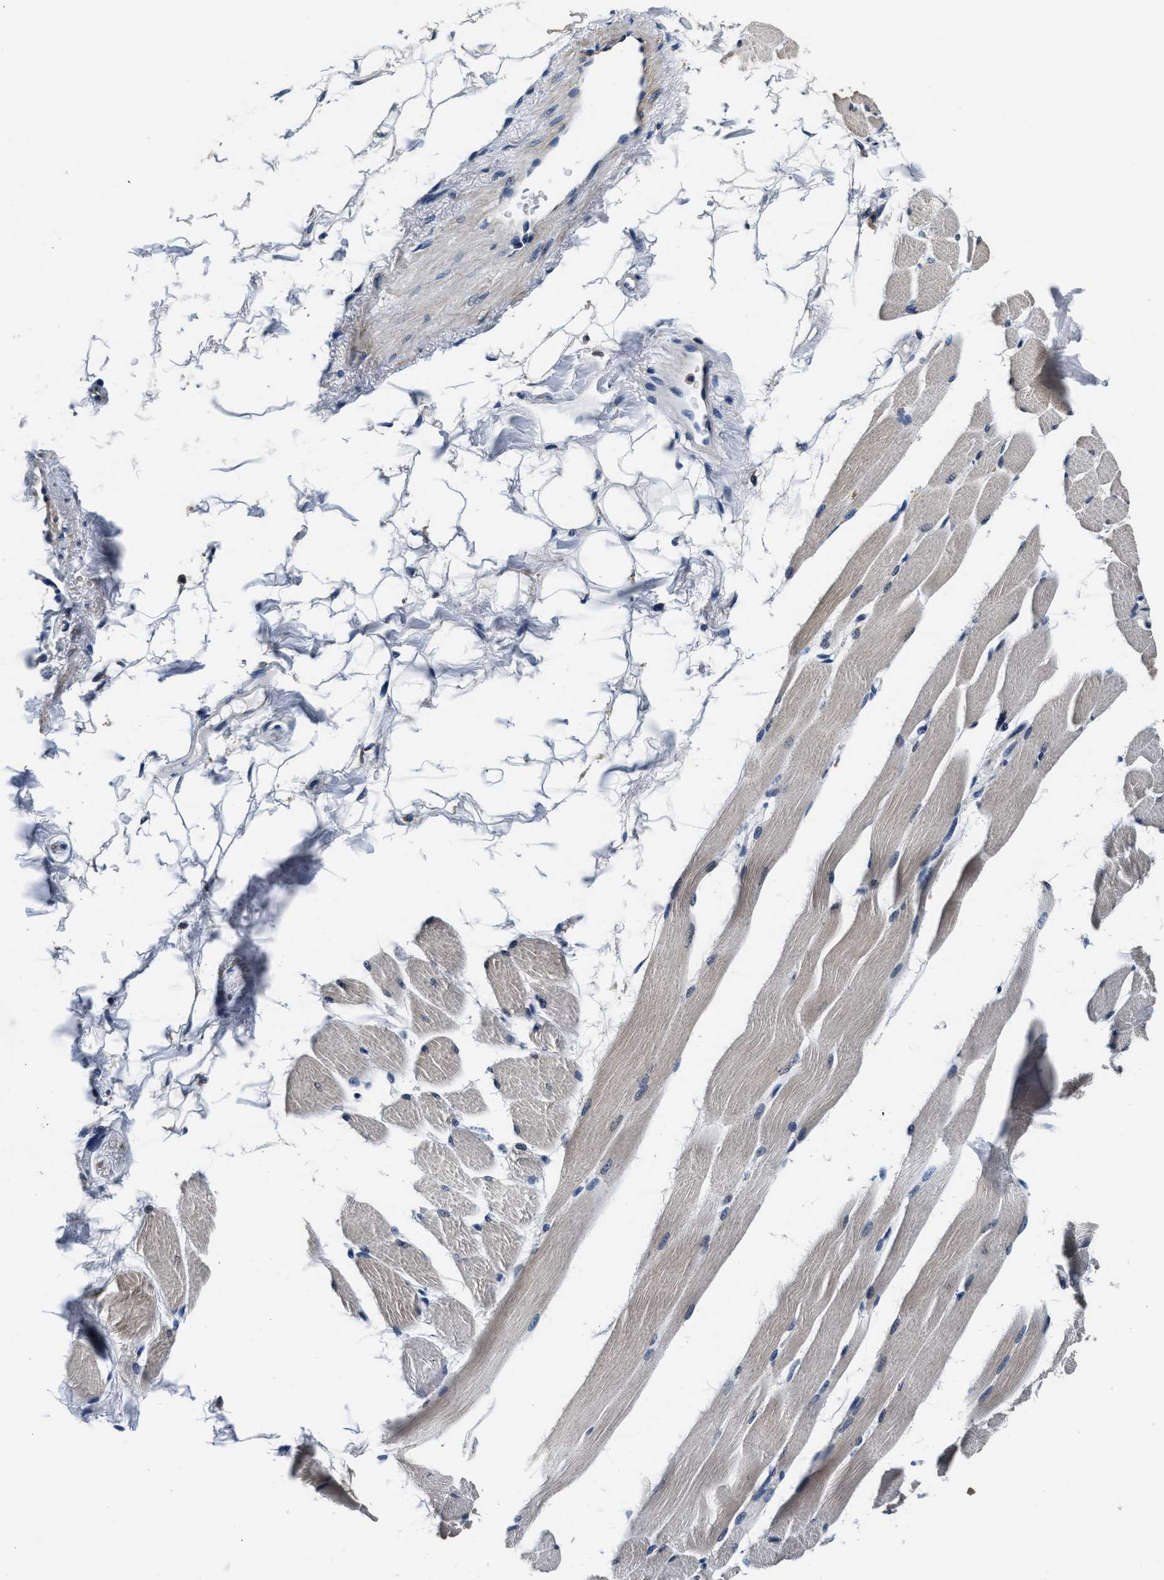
{"staining": {"intensity": "weak", "quantity": "25%-75%", "location": "cytoplasmic/membranous"}, "tissue": "skeletal muscle", "cell_type": "Myocytes", "image_type": "normal", "snomed": [{"axis": "morphology", "description": "Normal tissue, NOS"}, {"axis": "topography", "description": "Skeletal muscle"}, {"axis": "topography", "description": "Peripheral nerve tissue"}], "caption": "Skeletal muscle stained with a brown dye displays weak cytoplasmic/membranous positive expression in approximately 25%-75% of myocytes.", "gene": "ANKIB1", "patient": {"sex": "female", "age": 84}}